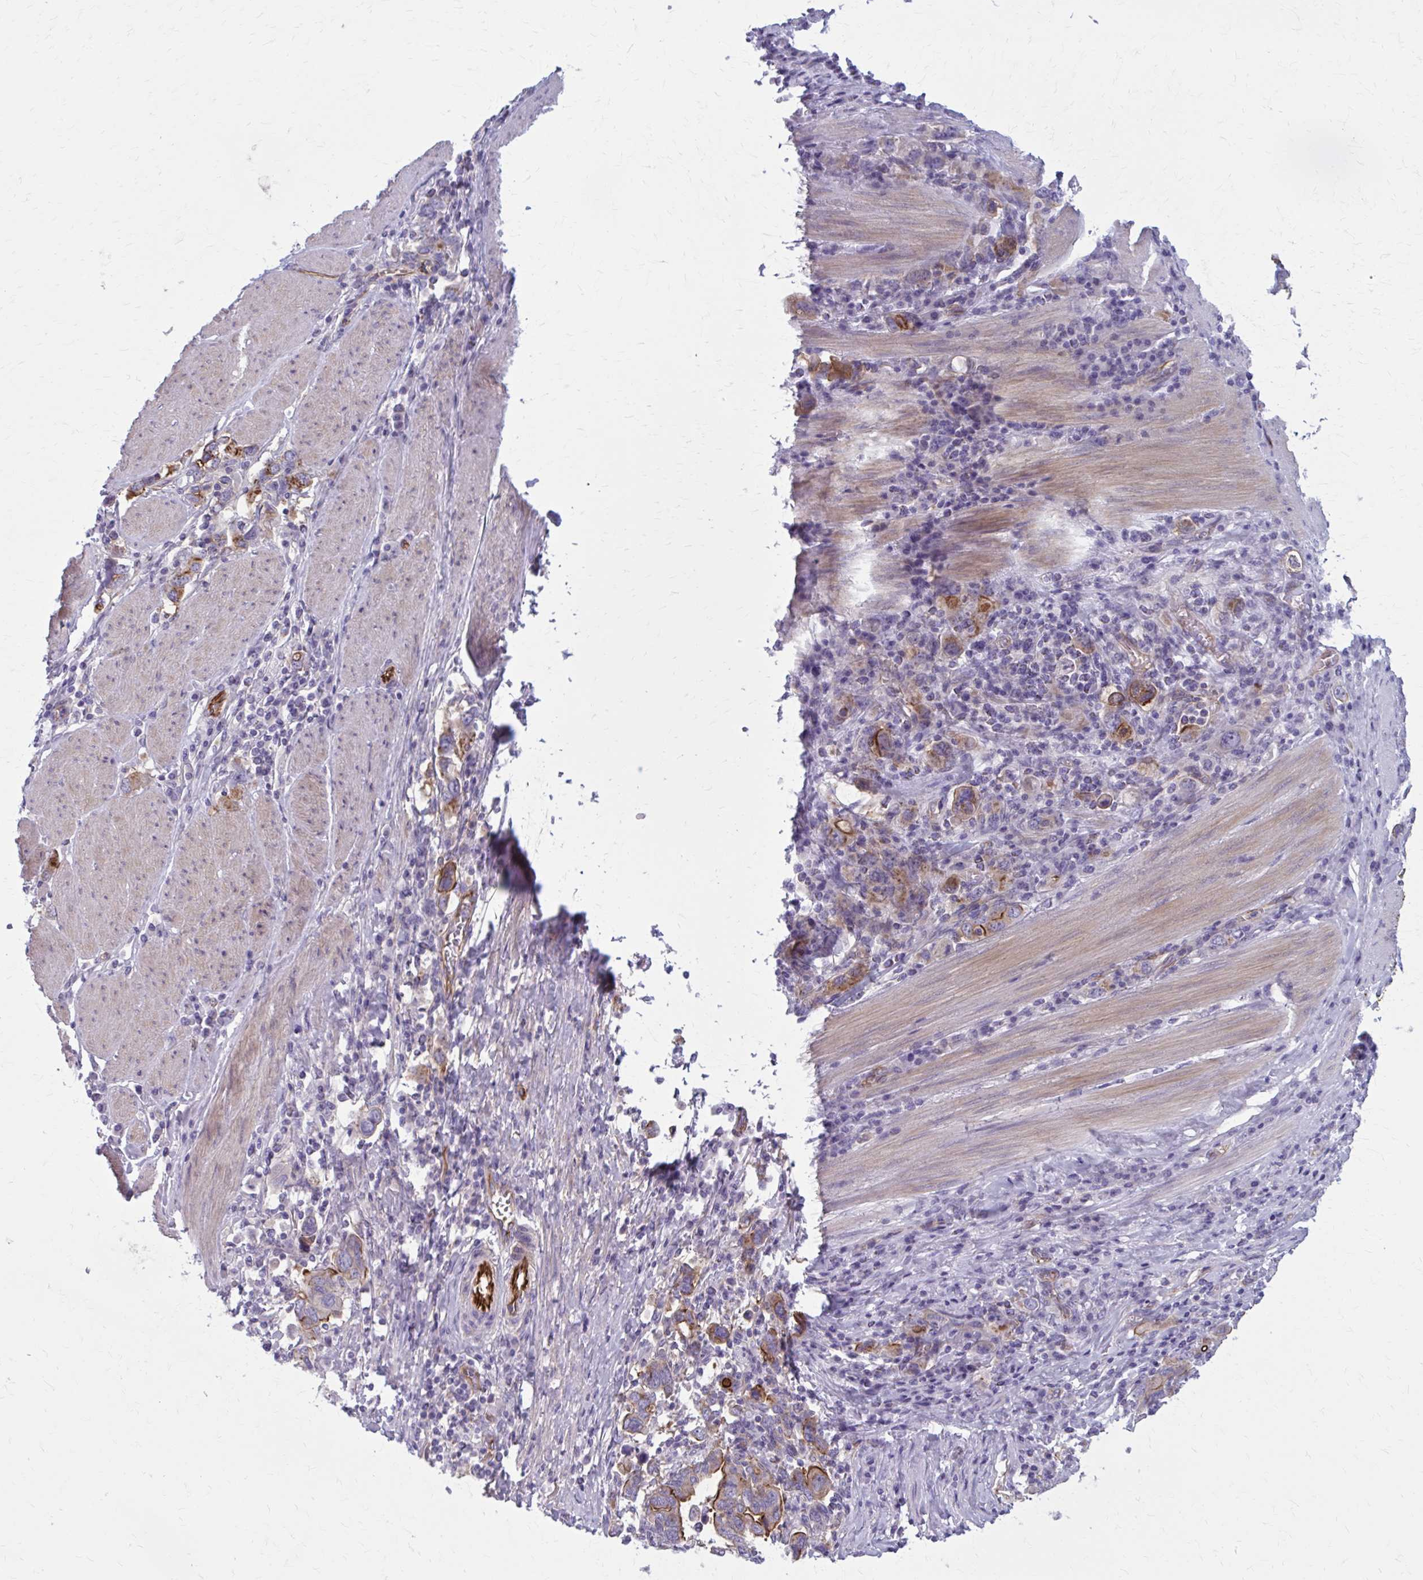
{"staining": {"intensity": "moderate", "quantity": "<25%", "location": "cytoplasmic/membranous"}, "tissue": "stomach cancer", "cell_type": "Tumor cells", "image_type": "cancer", "snomed": [{"axis": "morphology", "description": "Adenocarcinoma, NOS"}, {"axis": "topography", "description": "Stomach, upper"}, {"axis": "topography", "description": "Stomach"}], "caption": "IHC photomicrograph of neoplastic tissue: human adenocarcinoma (stomach) stained using immunohistochemistry (IHC) demonstrates low levels of moderate protein expression localized specifically in the cytoplasmic/membranous of tumor cells, appearing as a cytoplasmic/membranous brown color.", "gene": "ZDHHC7", "patient": {"sex": "male", "age": 62}}